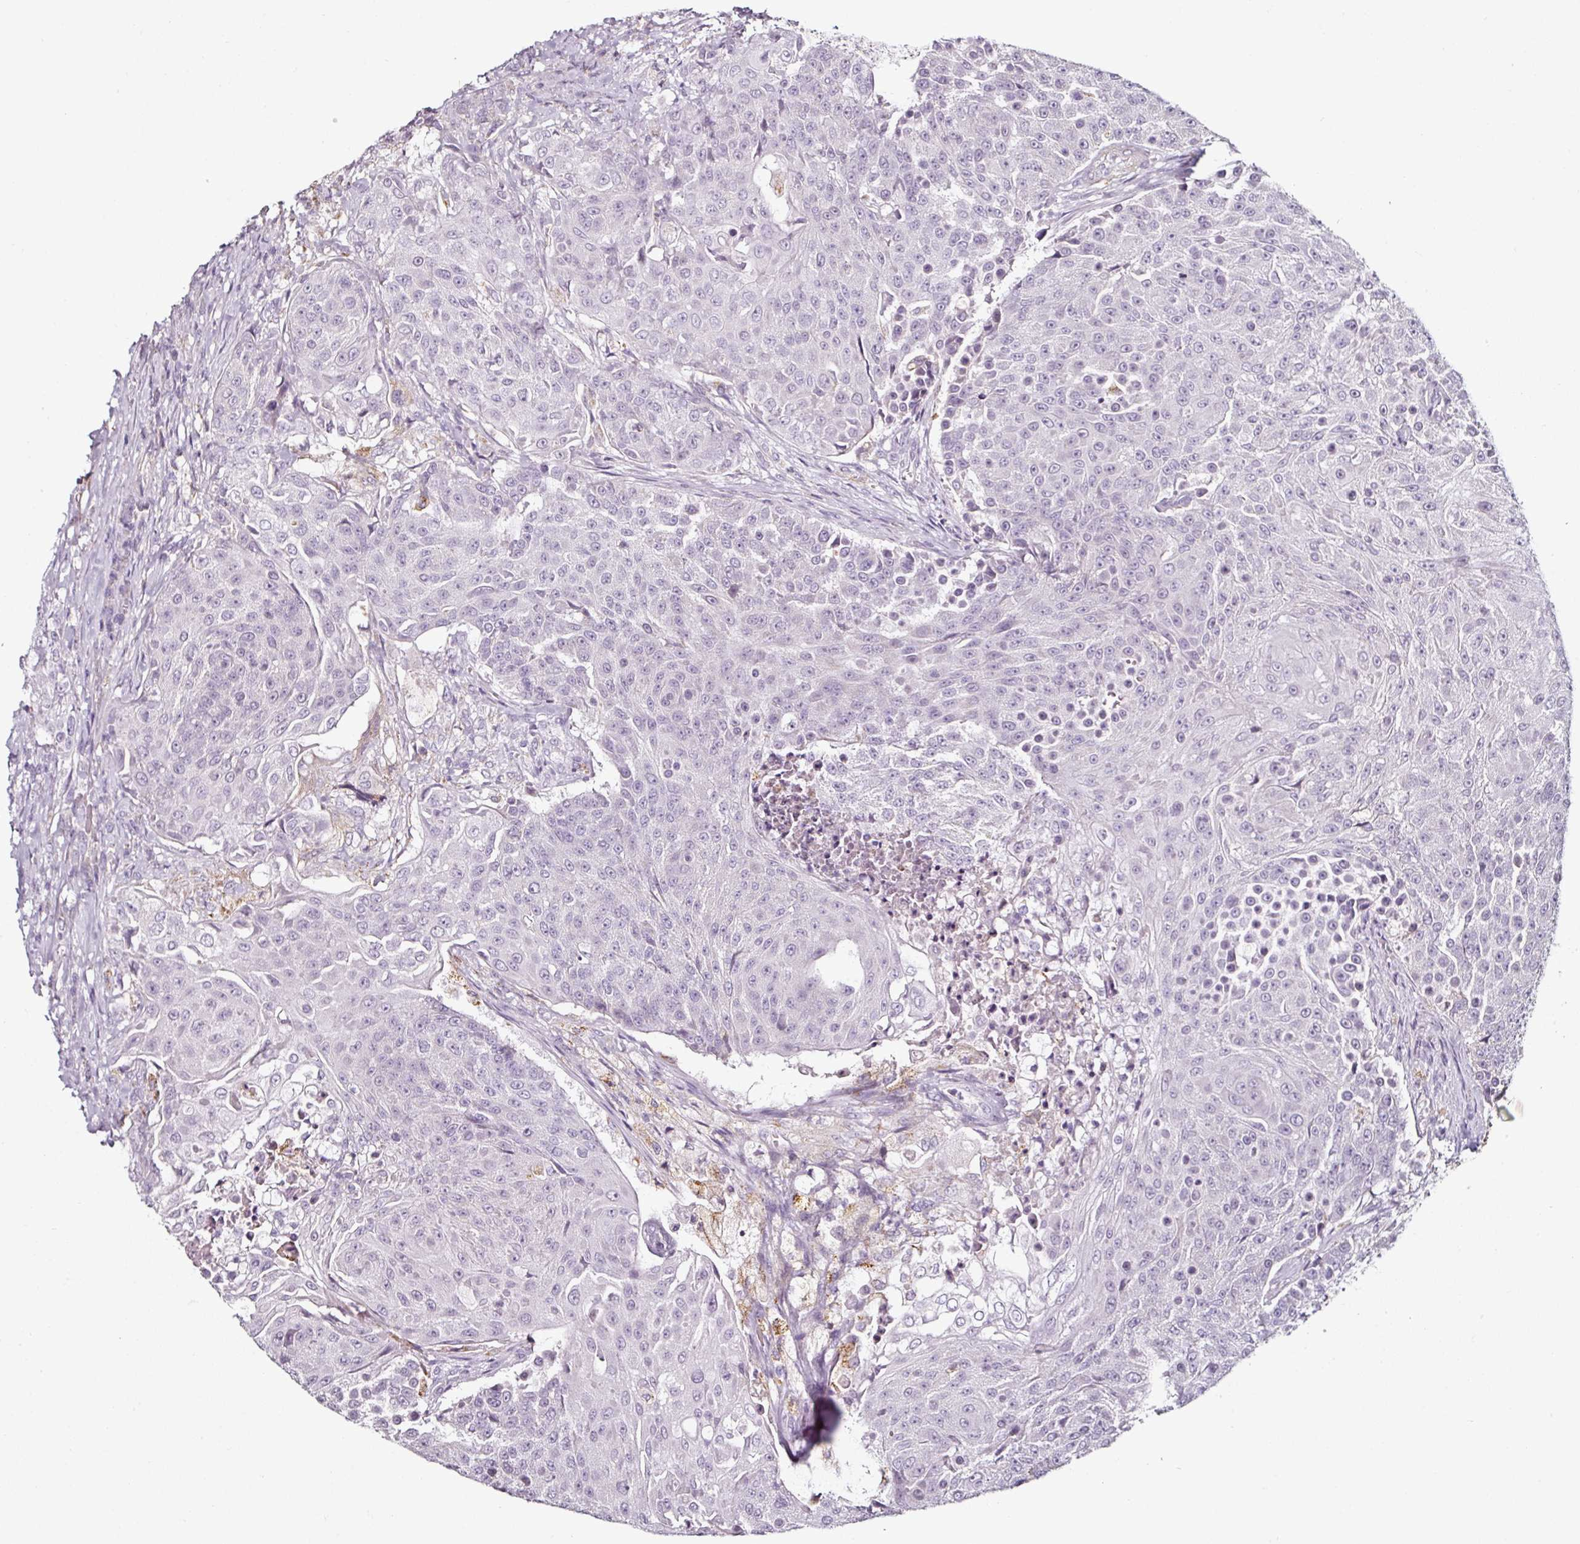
{"staining": {"intensity": "negative", "quantity": "none", "location": "none"}, "tissue": "urothelial cancer", "cell_type": "Tumor cells", "image_type": "cancer", "snomed": [{"axis": "morphology", "description": "Urothelial carcinoma, High grade"}, {"axis": "topography", "description": "Urinary bladder"}], "caption": "The image shows no significant expression in tumor cells of urothelial cancer.", "gene": "CAP2", "patient": {"sex": "female", "age": 63}}